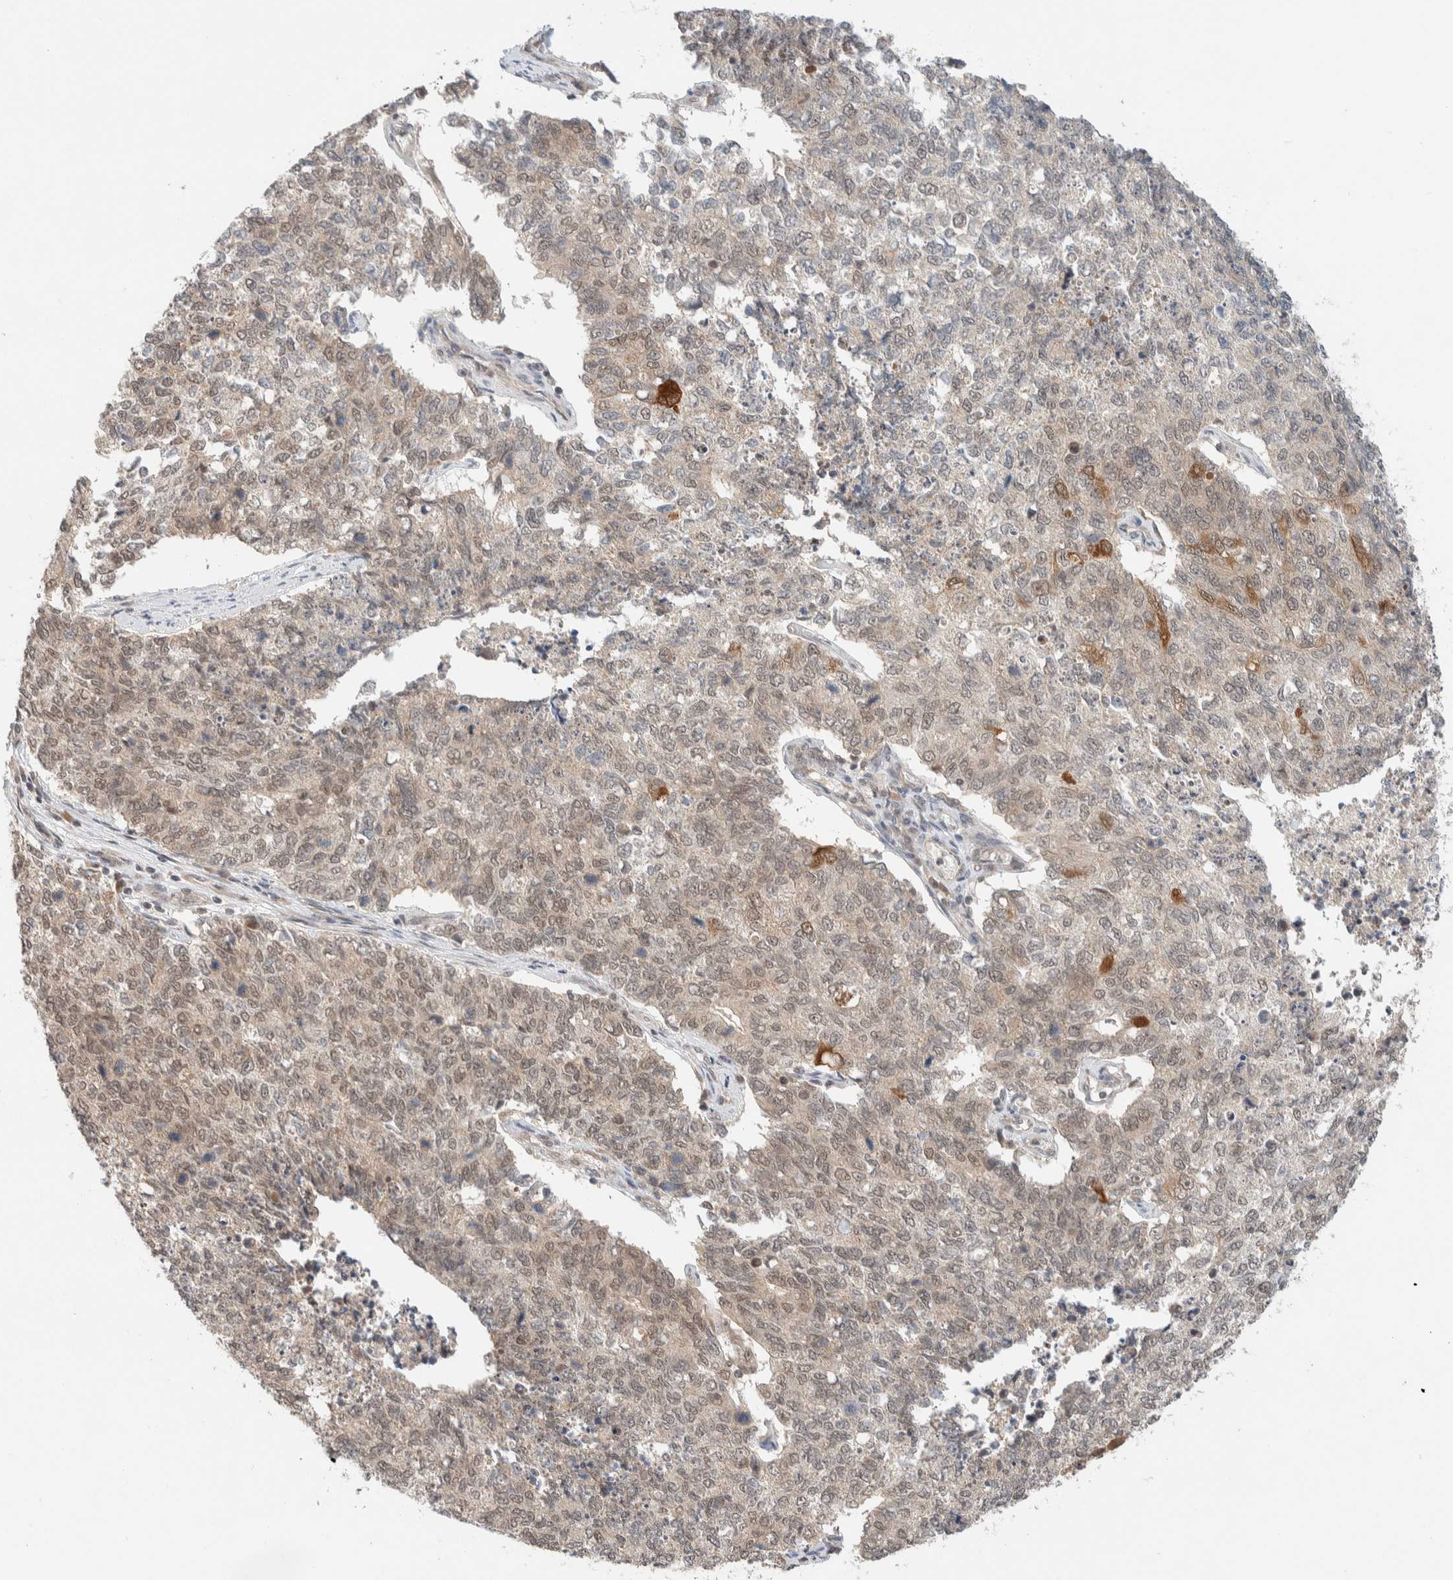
{"staining": {"intensity": "weak", "quantity": ">75%", "location": "cytoplasmic/membranous,nuclear"}, "tissue": "cervical cancer", "cell_type": "Tumor cells", "image_type": "cancer", "snomed": [{"axis": "morphology", "description": "Squamous cell carcinoma, NOS"}, {"axis": "topography", "description": "Cervix"}], "caption": "Protein expression analysis of cervical cancer (squamous cell carcinoma) shows weak cytoplasmic/membranous and nuclear expression in approximately >75% of tumor cells.", "gene": "C8orf76", "patient": {"sex": "female", "age": 63}}